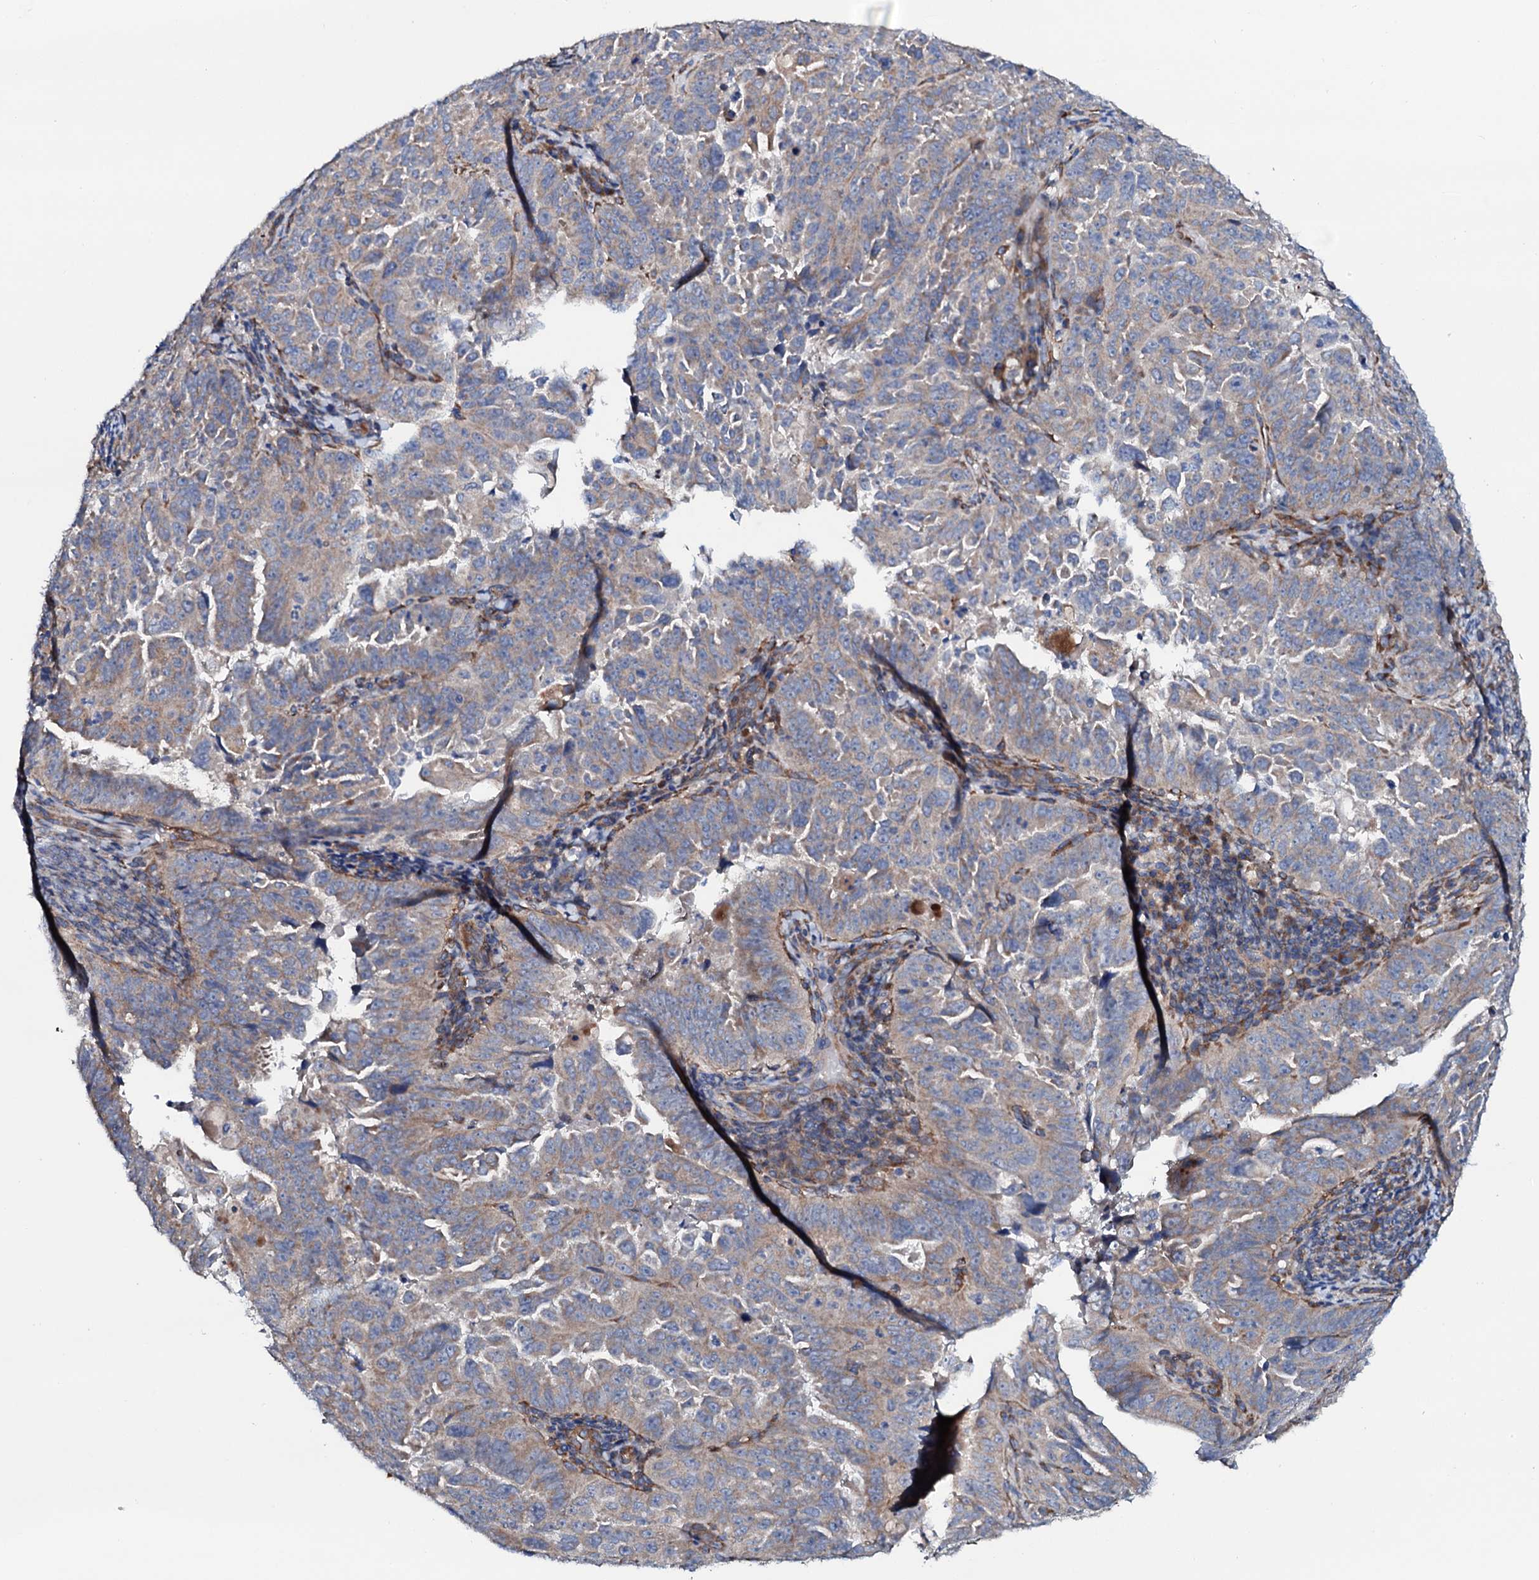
{"staining": {"intensity": "weak", "quantity": ">75%", "location": "cytoplasmic/membranous"}, "tissue": "endometrial cancer", "cell_type": "Tumor cells", "image_type": "cancer", "snomed": [{"axis": "morphology", "description": "Adenocarcinoma, NOS"}, {"axis": "topography", "description": "Endometrium"}], "caption": "IHC (DAB) staining of human endometrial adenocarcinoma shows weak cytoplasmic/membranous protein positivity in approximately >75% of tumor cells.", "gene": "STARD13", "patient": {"sex": "female", "age": 65}}